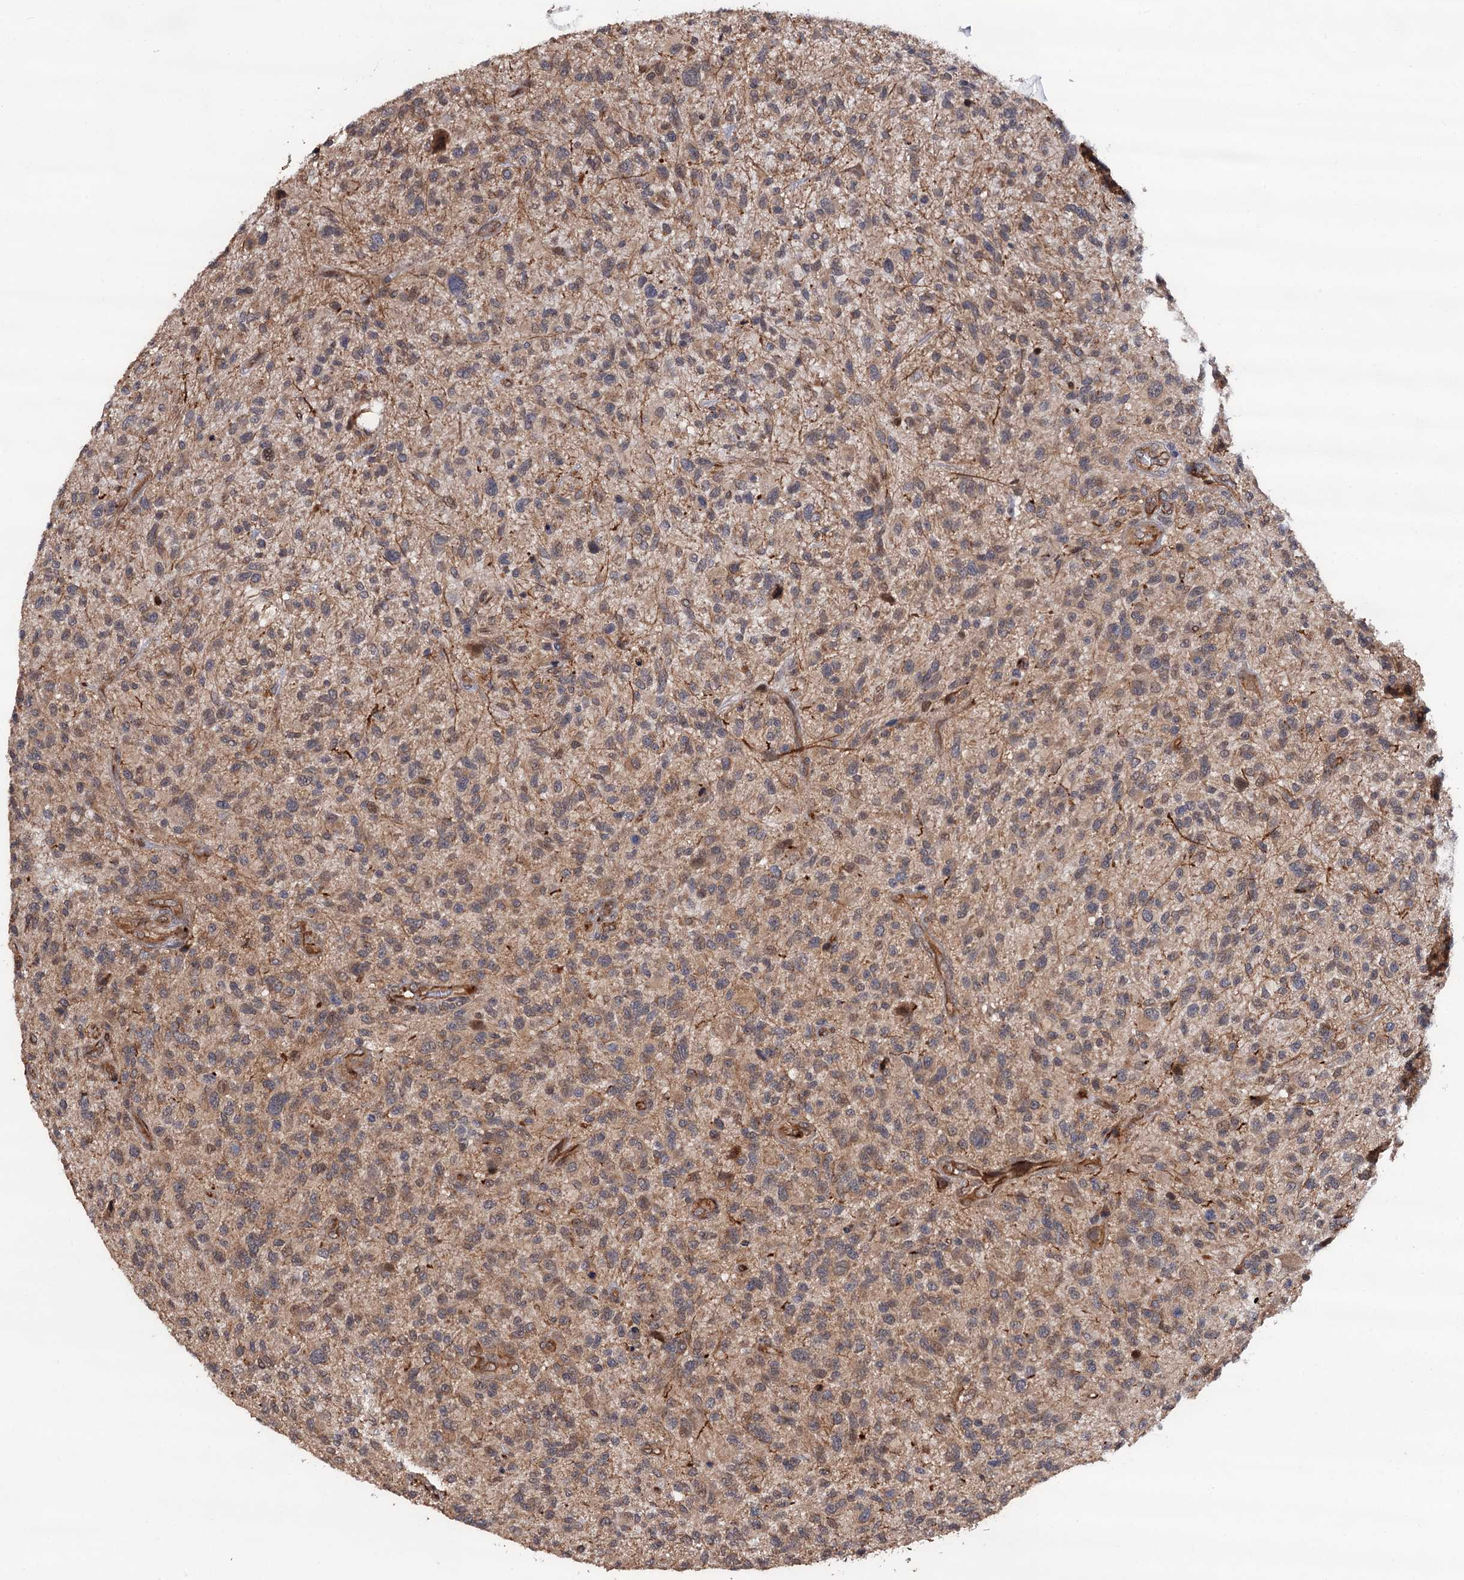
{"staining": {"intensity": "moderate", "quantity": ">75%", "location": "cytoplasmic/membranous"}, "tissue": "glioma", "cell_type": "Tumor cells", "image_type": "cancer", "snomed": [{"axis": "morphology", "description": "Glioma, malignant, High grade"}, {"axis": "topography", "description": "Brain"}], "caption": "IHC image of neoplastic tissue: malignant glioma (high-grade) stained using immunohistochemistry exhibits medium levels of moderate protein expression localized specifically in the cytoplasmic/membranous of tumor cells, appearing as a cytoplasmic/membranous brown color.", "gene": "FSIP1", "patient": {"sex": "male", "age": 47}}